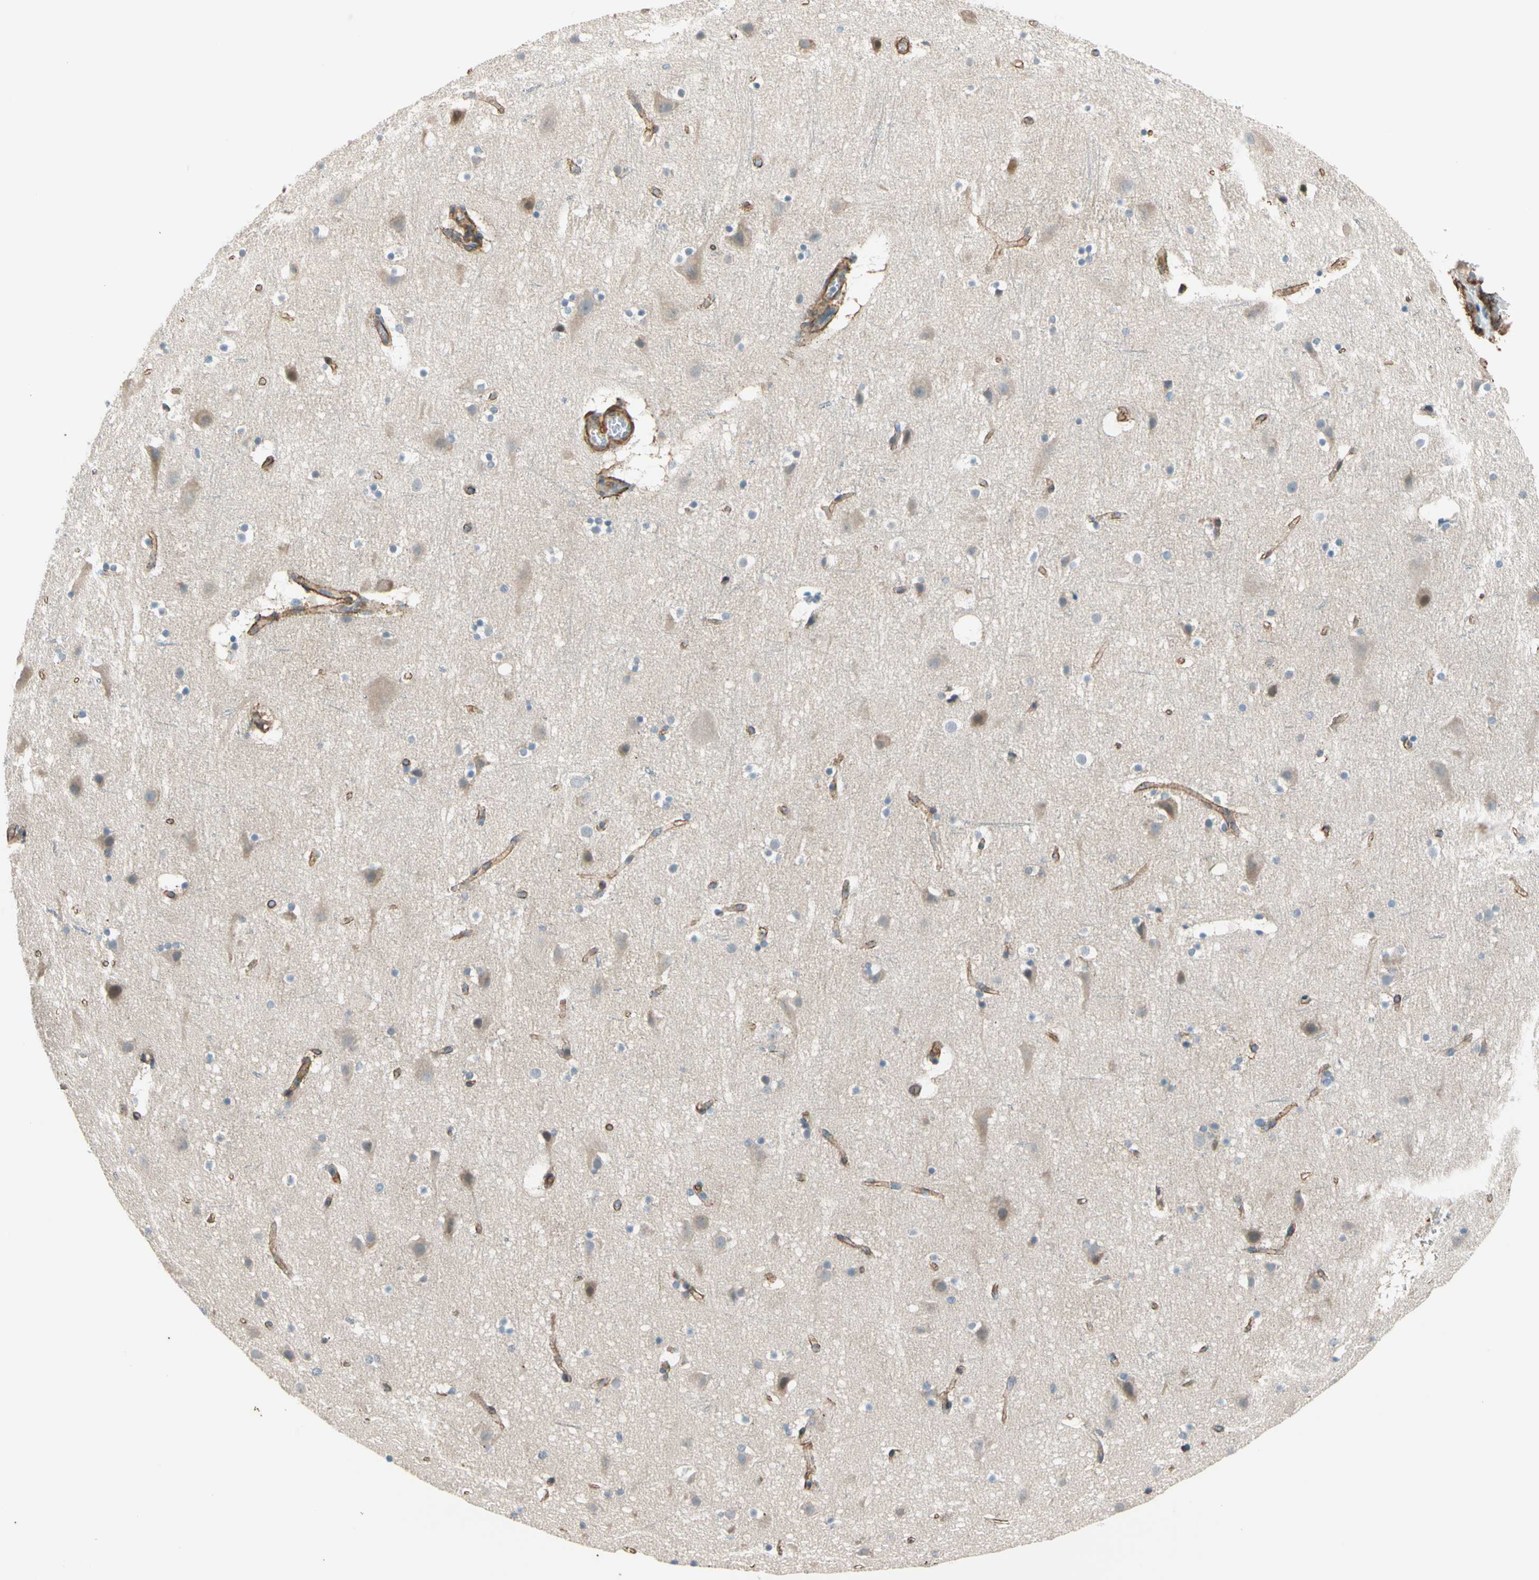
{"staining": {"intensity": "moderate", "quantity": ">75%", "location": "cytoplasmic/membranous"}, "tissue": "cerebral cortex", "cell_type": "Endothelial cells", "image_type": "normal", "snomed": [{"axis": "morphology", "description": "Normal tissue, NOS"}, {"axis": "topography", "description": "Cerebral cortex"}], "caption": "High-magnification brightfield microscopy of benign cerebral cortex stained with DAB (brown) and counterstained with hematoxylin (blue). endothelial cells exhibit moderate cytoplasmic/membranous staining is seen in approximately>75% of cells. (DAB (3,3'-diaminobenzidine) IHC, brown staining for protein, blue staining for nuclei).", "gene": "LIMK2", "patient": {"sex": "male", "age": 45}}